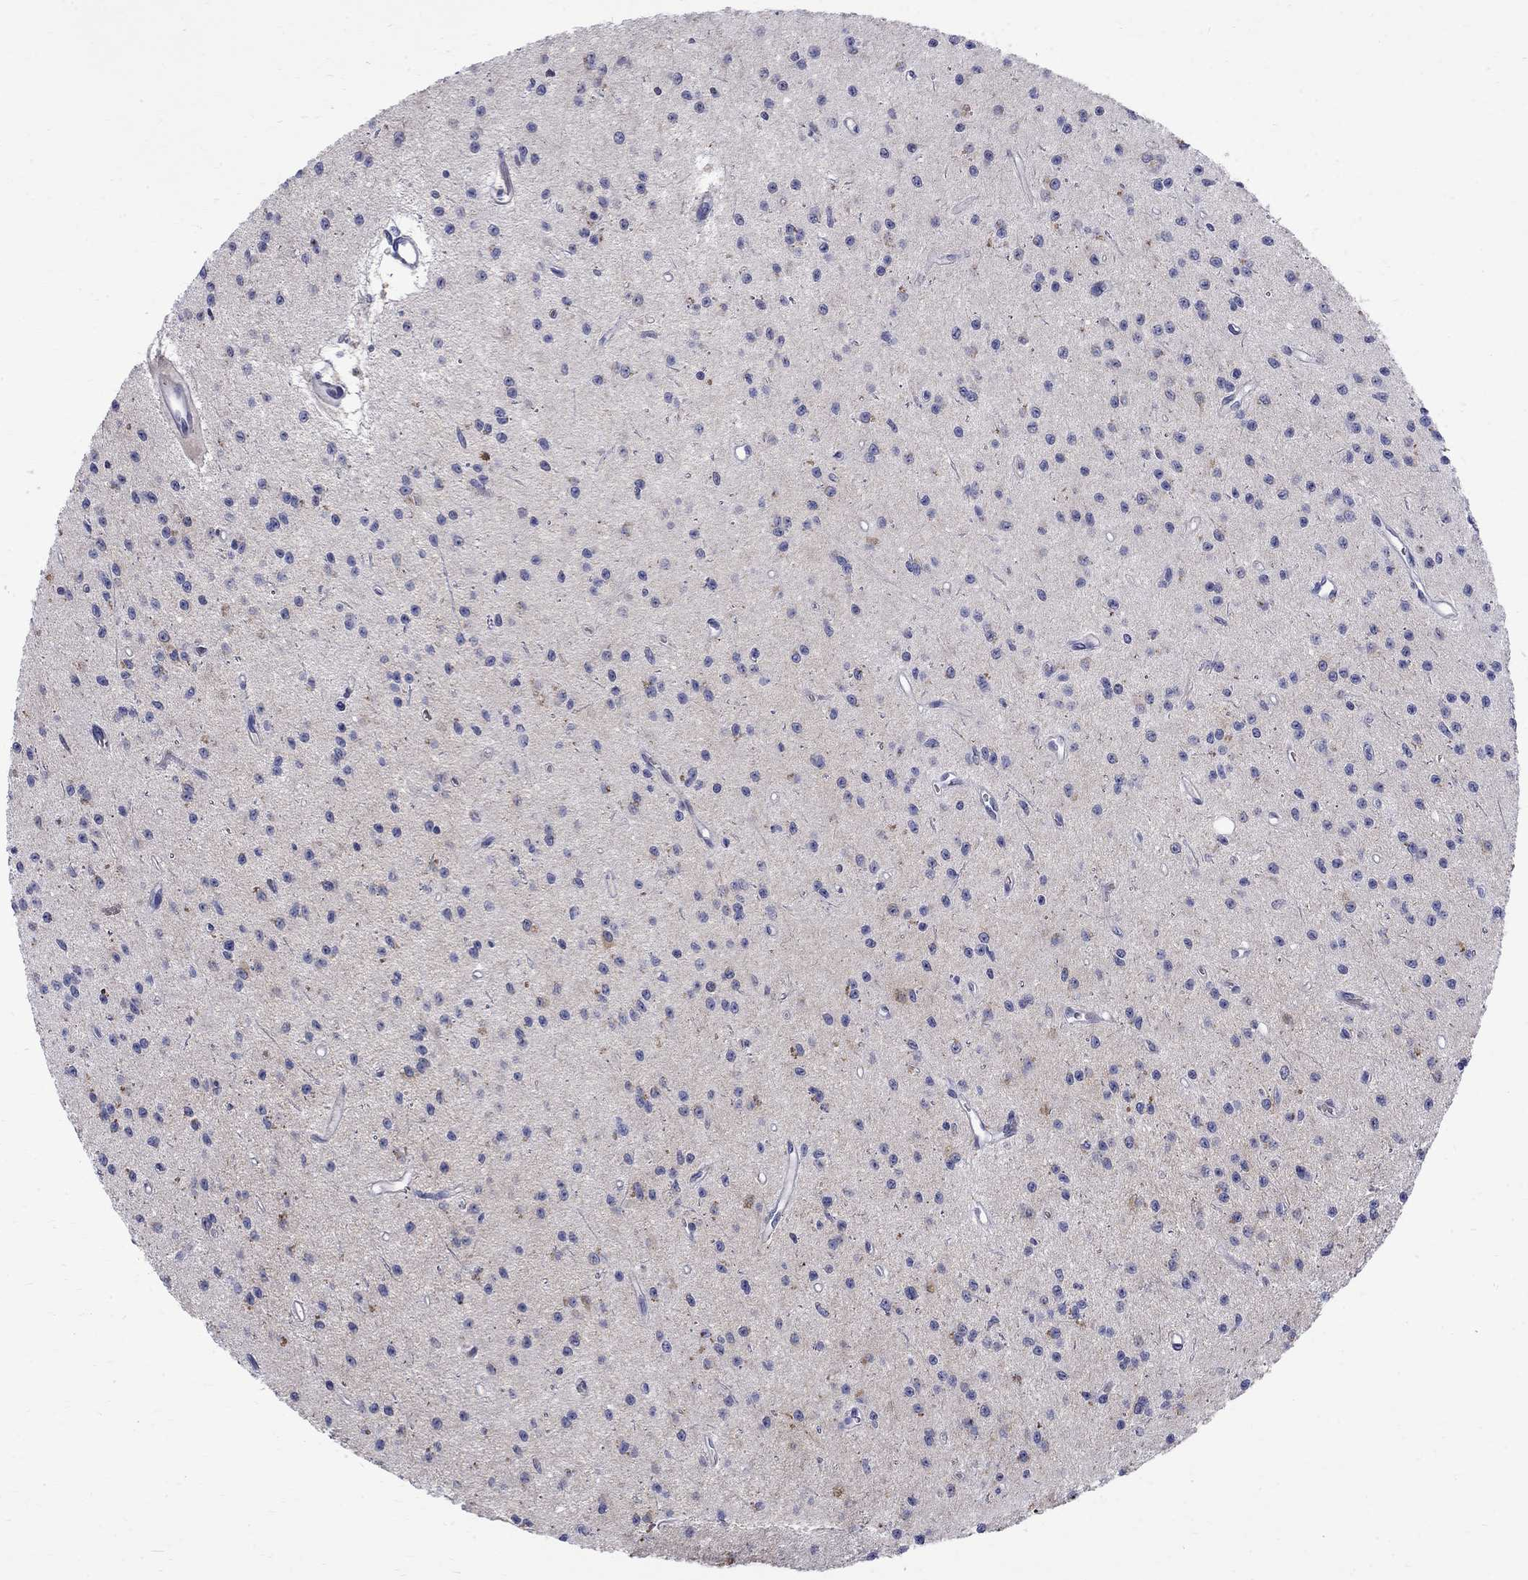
{"staining": {"intensity": "negative", "quantity": "none", "location": "none"}, "tissue": "glioma", "cell_type": "Tumor cells", "image_type": "cancer", "snomed": [{"axis": "morphology", "description": "Glioma, malignant, Low grade"}, {"axis": "topography", "description": "Brain"}], "caption": "Micrograph shows no significant protein staining in tumor cells of malignant glioma (low-grade).", "gene": "AGER", "patient": {"sex": "female", "age": 45}}